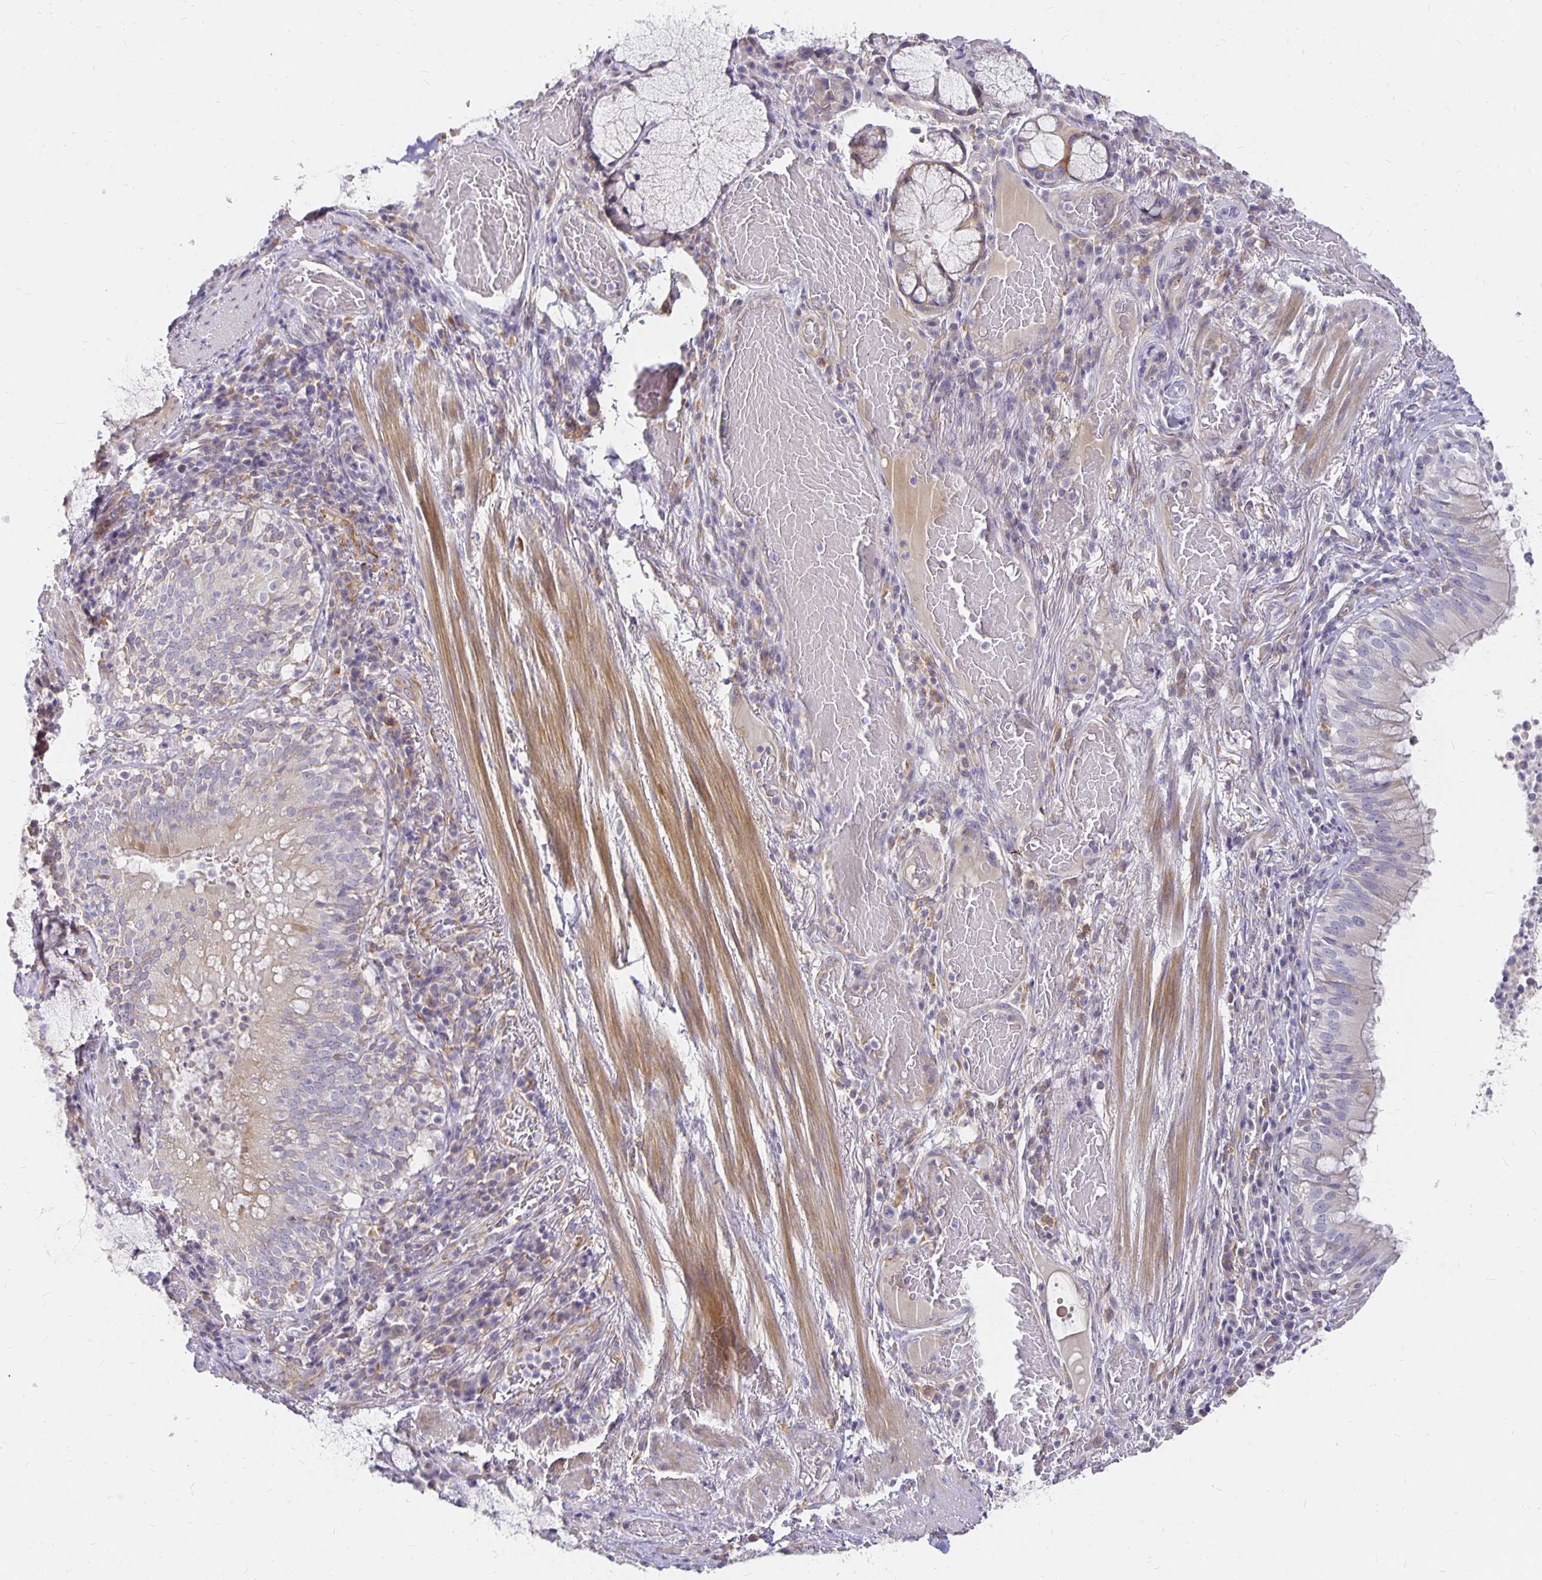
{"staining": {"intensity": "weak", "quantity": "<25%", "location": "cytoplasmic/membranous"}, "tissue": "bronchus", "cell_type": "Respiratory epithelial cells", "image_type": "normal", "snomed": [{"axis": "morphology", "description": "Normal tissue, NOS"}, {"axis": "topography", "description": "Lymph node"}, {"axis": "topography", "description": "Bronchus"}], "caption": "Bronchus stained for a protein using immunohistochemistry (IHC) displays no positivity respiratory epithelial cells.", "gene": "PLOD1", "patient": {"sex": "male", "age": 56}}